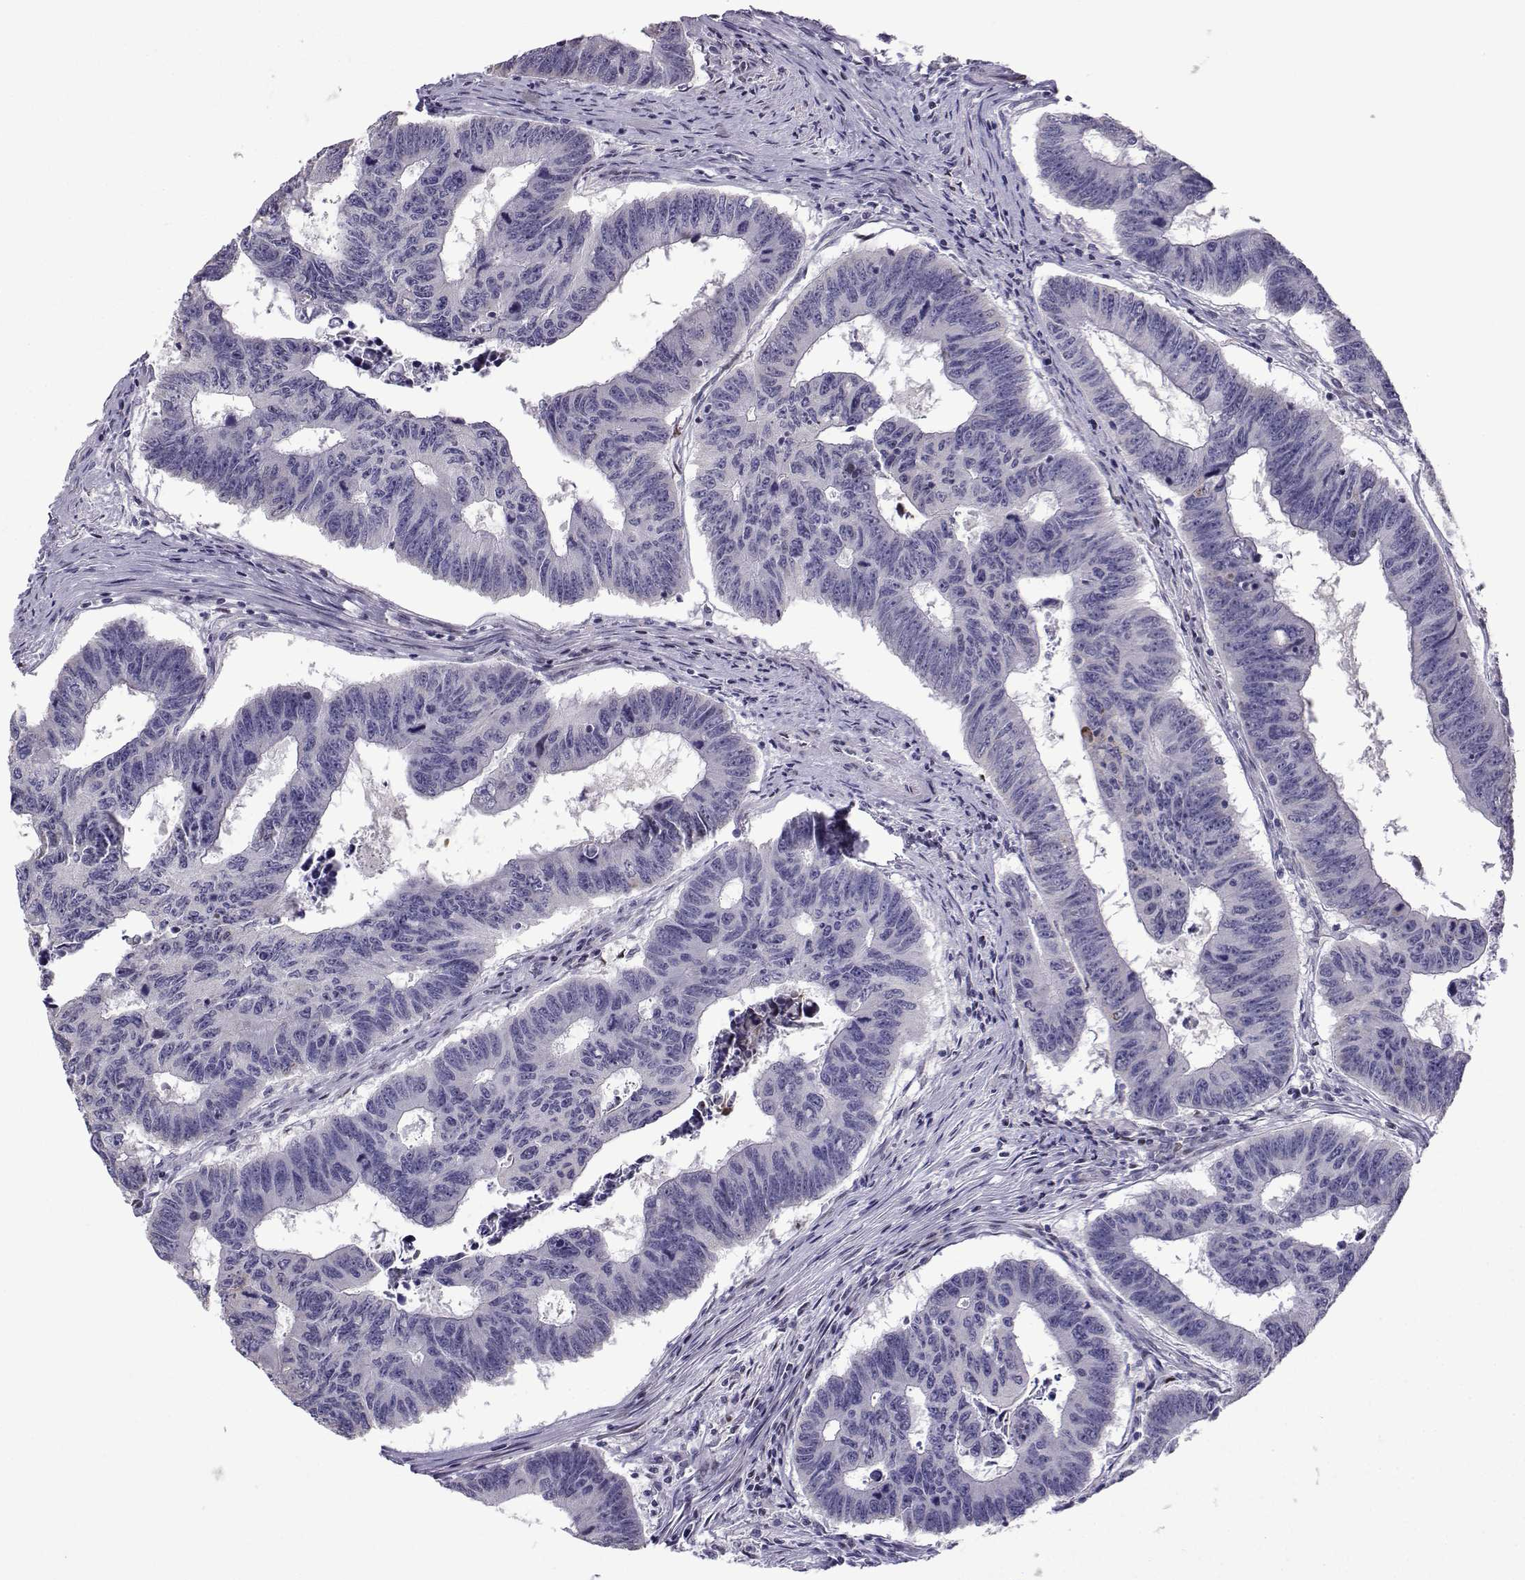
{"staining": {"intensity": "negative", "quantity": "none", "location": "none"}, "tissue": "colorectal cancer", "cell_type": "Tumor cells", "image_type": "cancer", "snomed": [{"axis": "morphology", "description": "Adenocarcinoma, NOS"}, {"axis": "topography", "description": "Appendix"}, {"axis": "topography", "description": "Colon"}, {"axis": "topography", "description": "Cecum"}, {"axis": "topography", "description": "Colon asc"}], "caption": "IHC image of adenocarcinoma (colorectal) stained for a protein (brown), which demonstrates no positivity in tumor cells.", "gene": "CFAP70", "patient": {"sex": "female", "age": 85}}